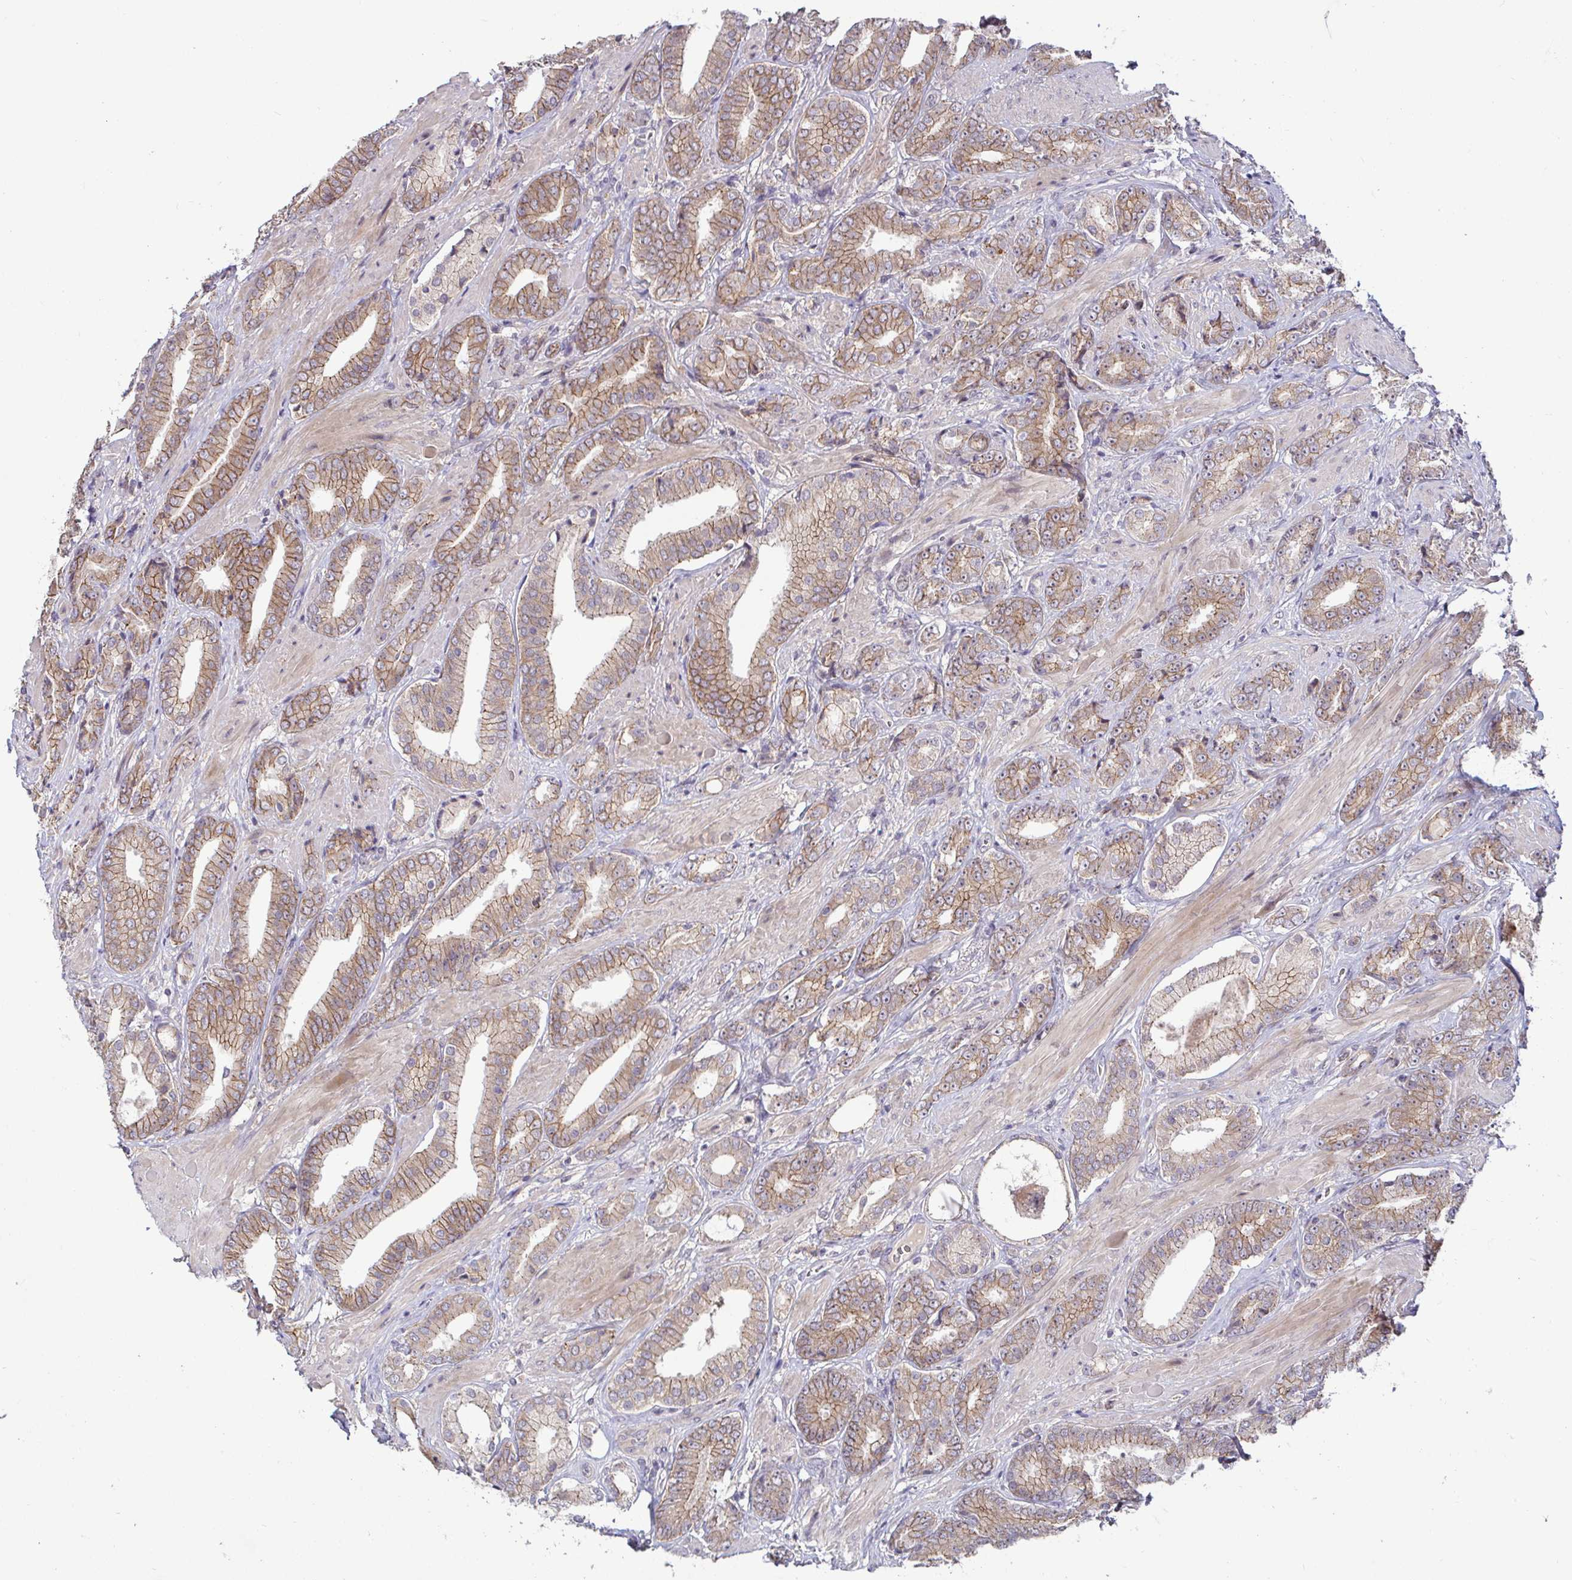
{"staining": {"intensity": "moderate", "quantity": "25%-75%", "location": "cytoplasmic/membranous"}, "tissue": "prostate cancer", "cell_type": "Tumor cells", "image_type": "cancer", "snomed": [{"axis": "morphology", "description": "Adenocarcinoma, High grade"}, {"axis": "topography", "description": "Prostate"}], "caption": "Immunohistochemical staining of human prostate cancer shows medium levels of moderate cytoplasmic/membranous protein staining in about 25%-75% of tumor cells. (IHC, brightfield microscopy, high magnification).", "gene": "GSTM1", "patient": {"sex": "male", "age": 56}}